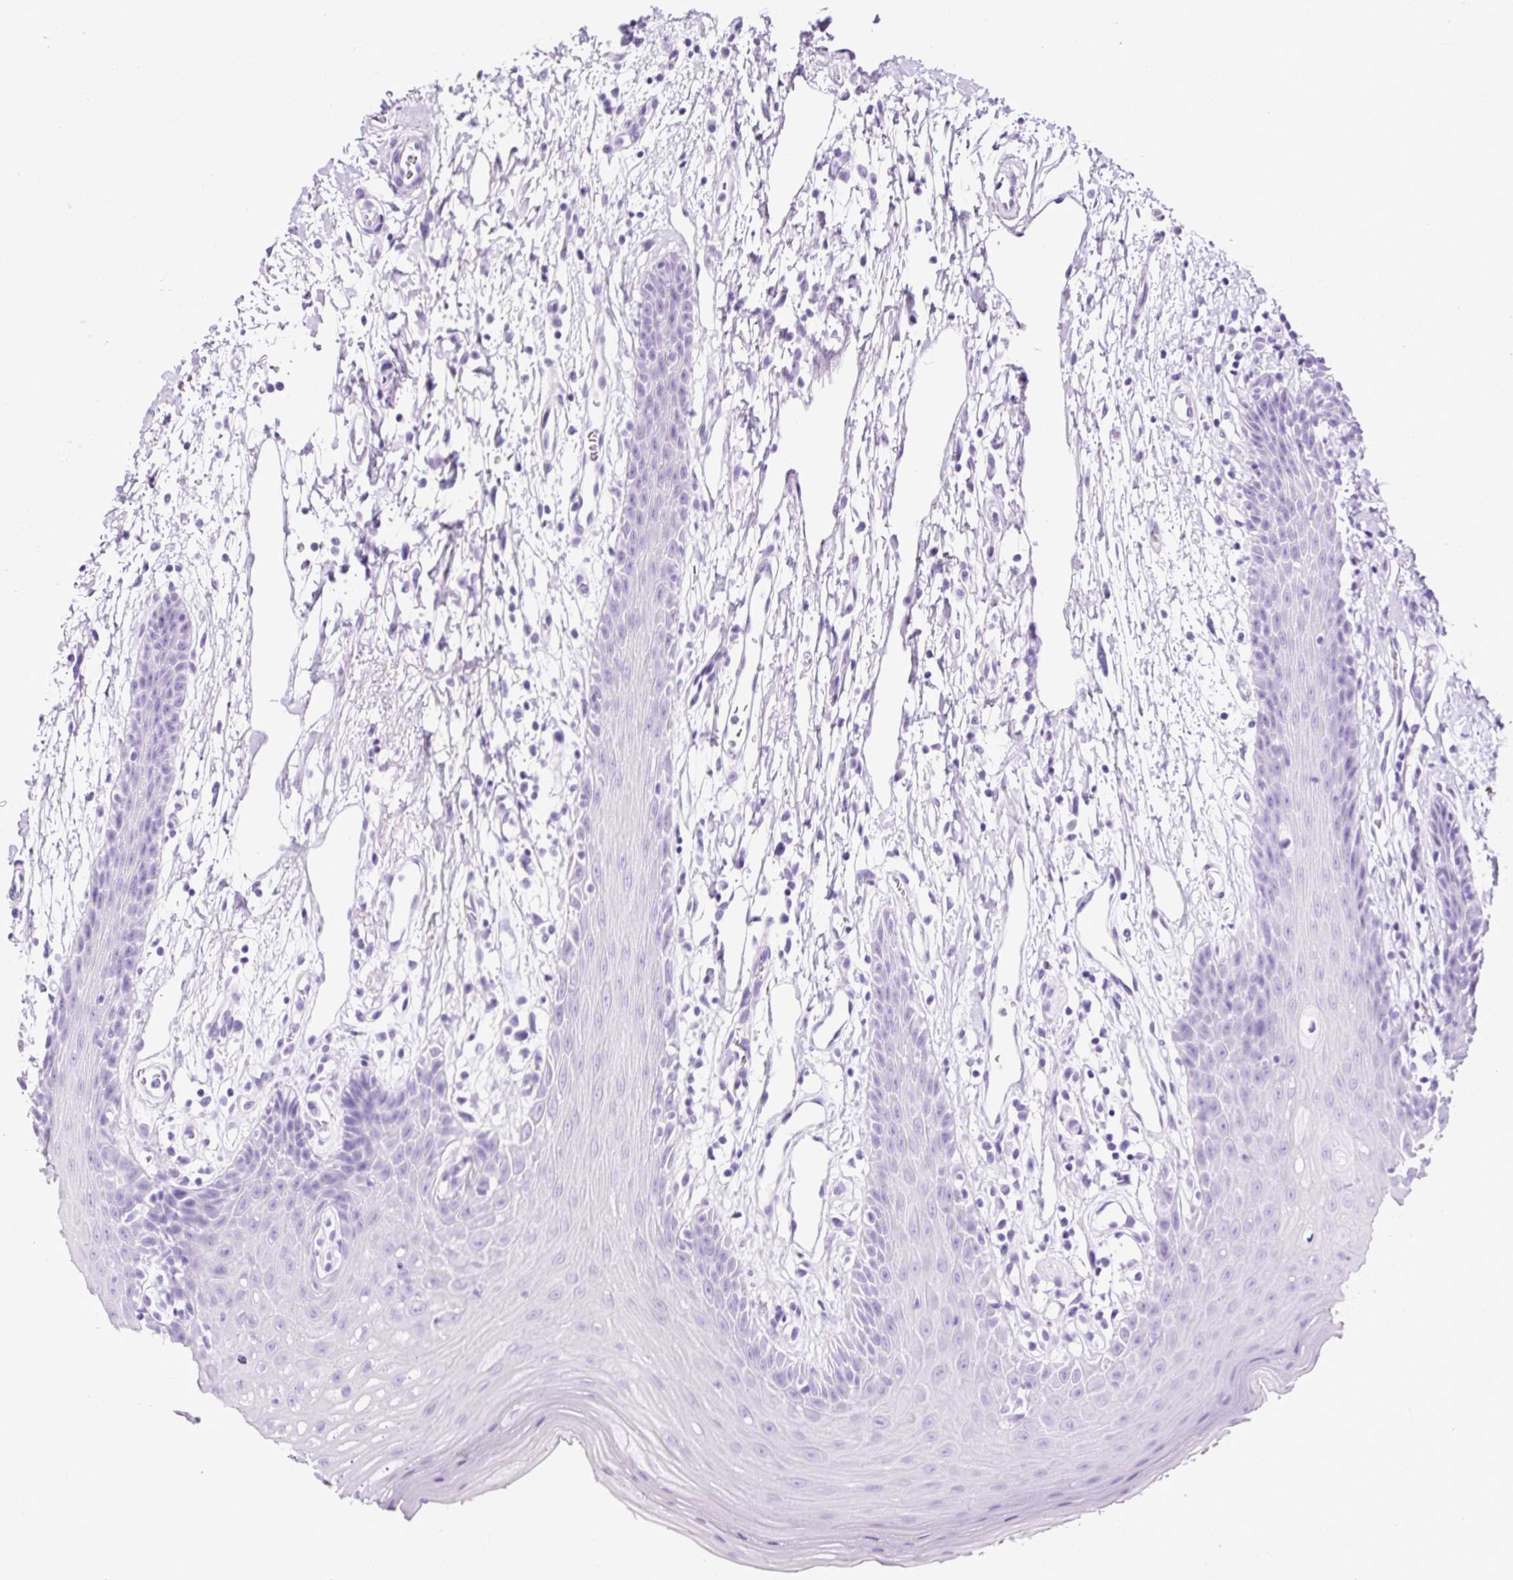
{"staining": {"intensity": "negative", "quantity": "none", "location": "none"}, "tissue": "oral mucosa", "cell_type": "Squamous epithelial cells", "image_type": "normal", "snomed": [{"axis": "morphology", "description": "Normal tissue, NOS"}, {"axis": "topography", "description": "Oral tissue"}, {"axis": "topography", "description": "Tounge, NOS"}], "caption": "DAB immunohistochemical staining of unremarkable human oral mucosa reveals no significant staining in squamous epithelial cells. The staining is performed using DAB brown chromogen with nuclei counter-stained in using hematoxylin.", "gene": "NTS", "patient": {"sex": "female", "age": 59}}